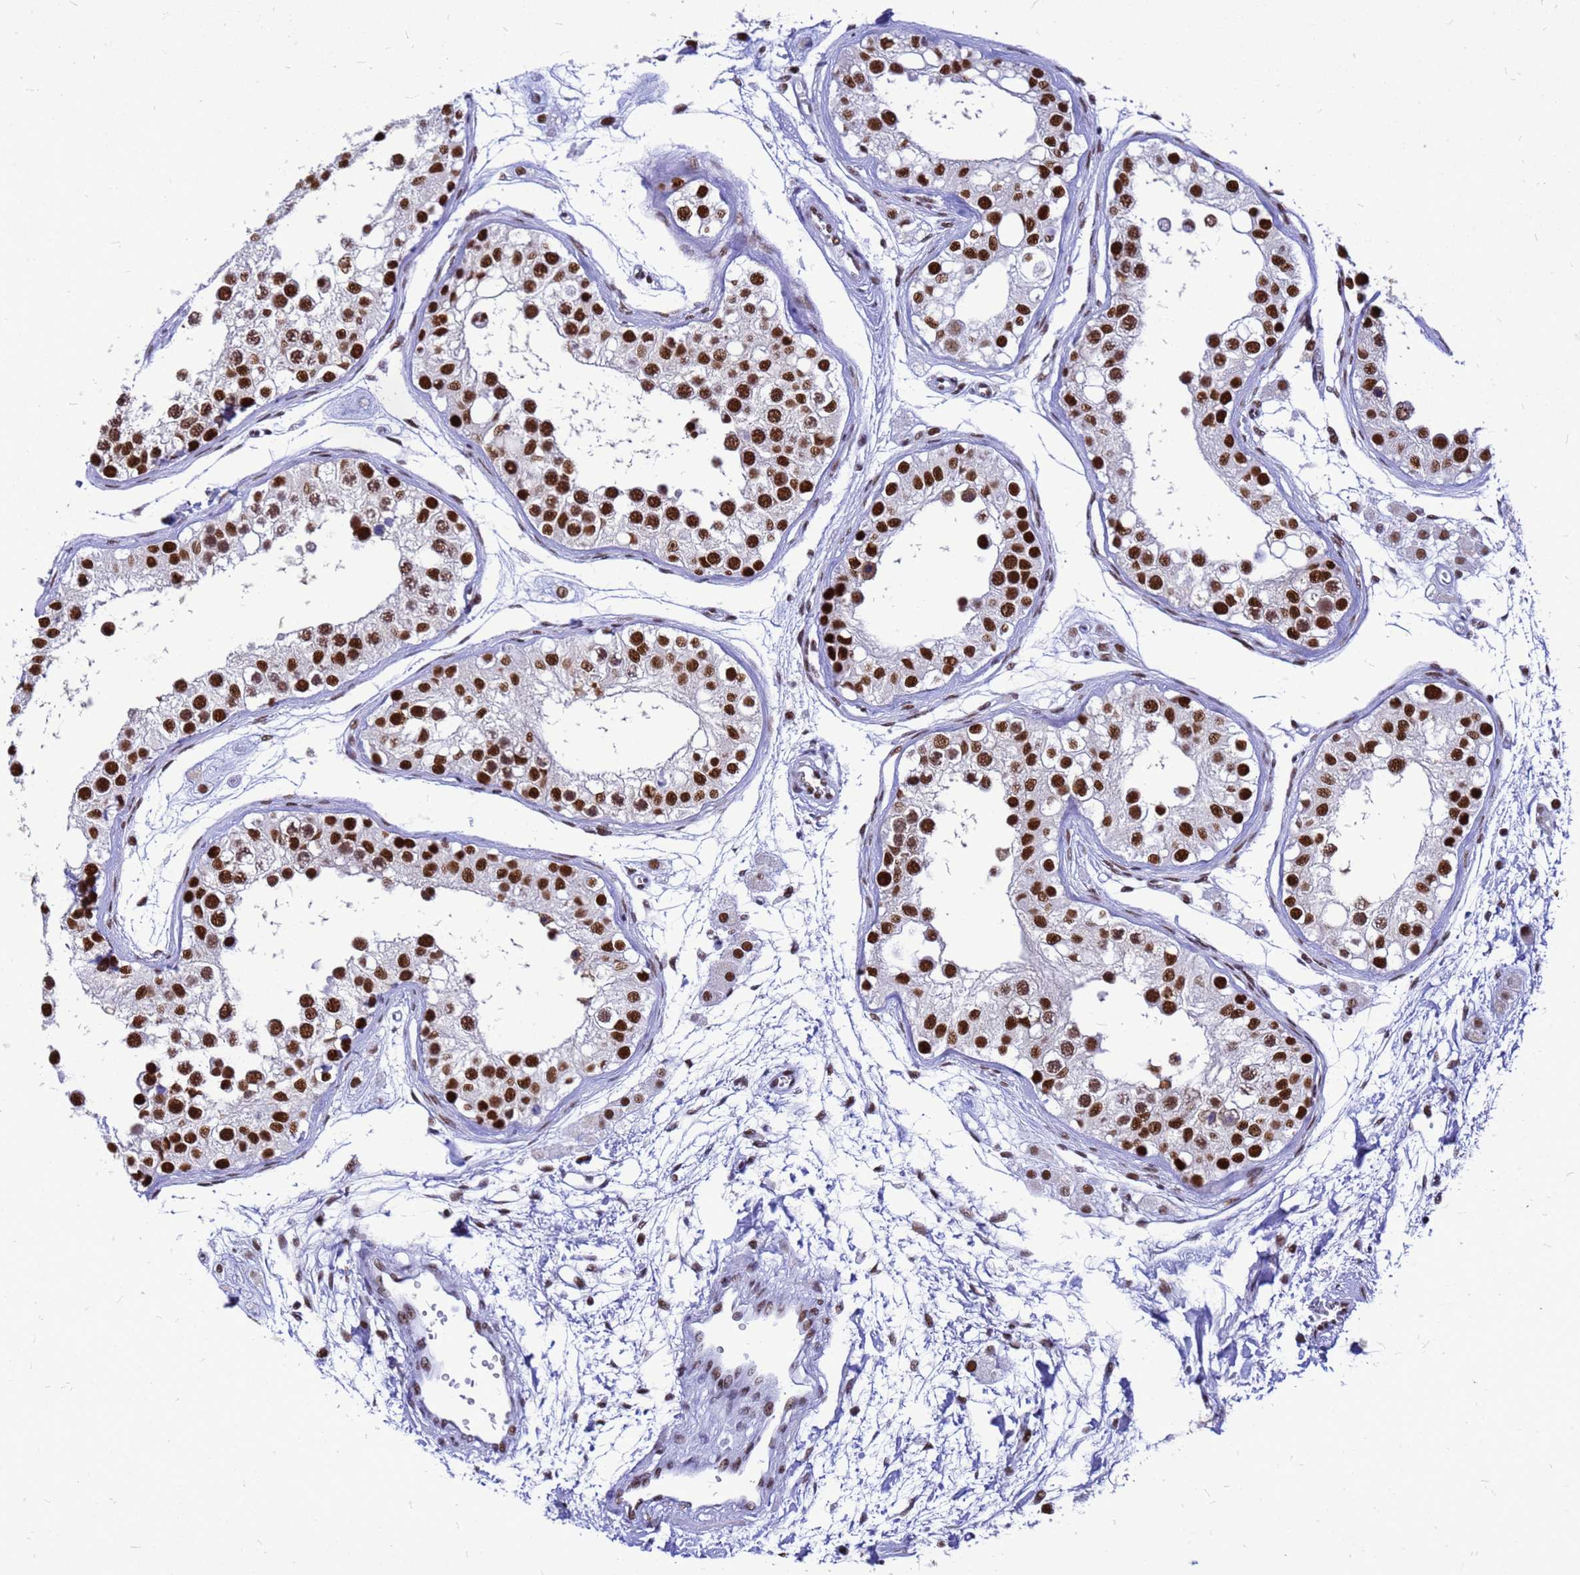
{"staining": {"intensity": "strong", "quantity": ">75%", "location": "nuclear"}, "tissue": "testis", "cell_type": "Cells in seminiferous ducts", "image_type": "normal", "snomed": [{"axis": "morphology", "description": "Normal tissue, NOS"}, {"axis": "morphology", "description": "Adenocarcinoma, metastatic, NOS"}, {"axis": "topography", "description": "Testis"}], "caption": "Immunohistochemistry (IHC) histopathology image of normal testis: human testis stained using immunohistochemistry (IHC) demonstrates high levels of strong protein expression localized specifically in the nuclear of cells in seminiferous ducts, appearing as a nuclear brown color.", "gene": "SART3", "patient": {"sex": "male", "age": 26}}